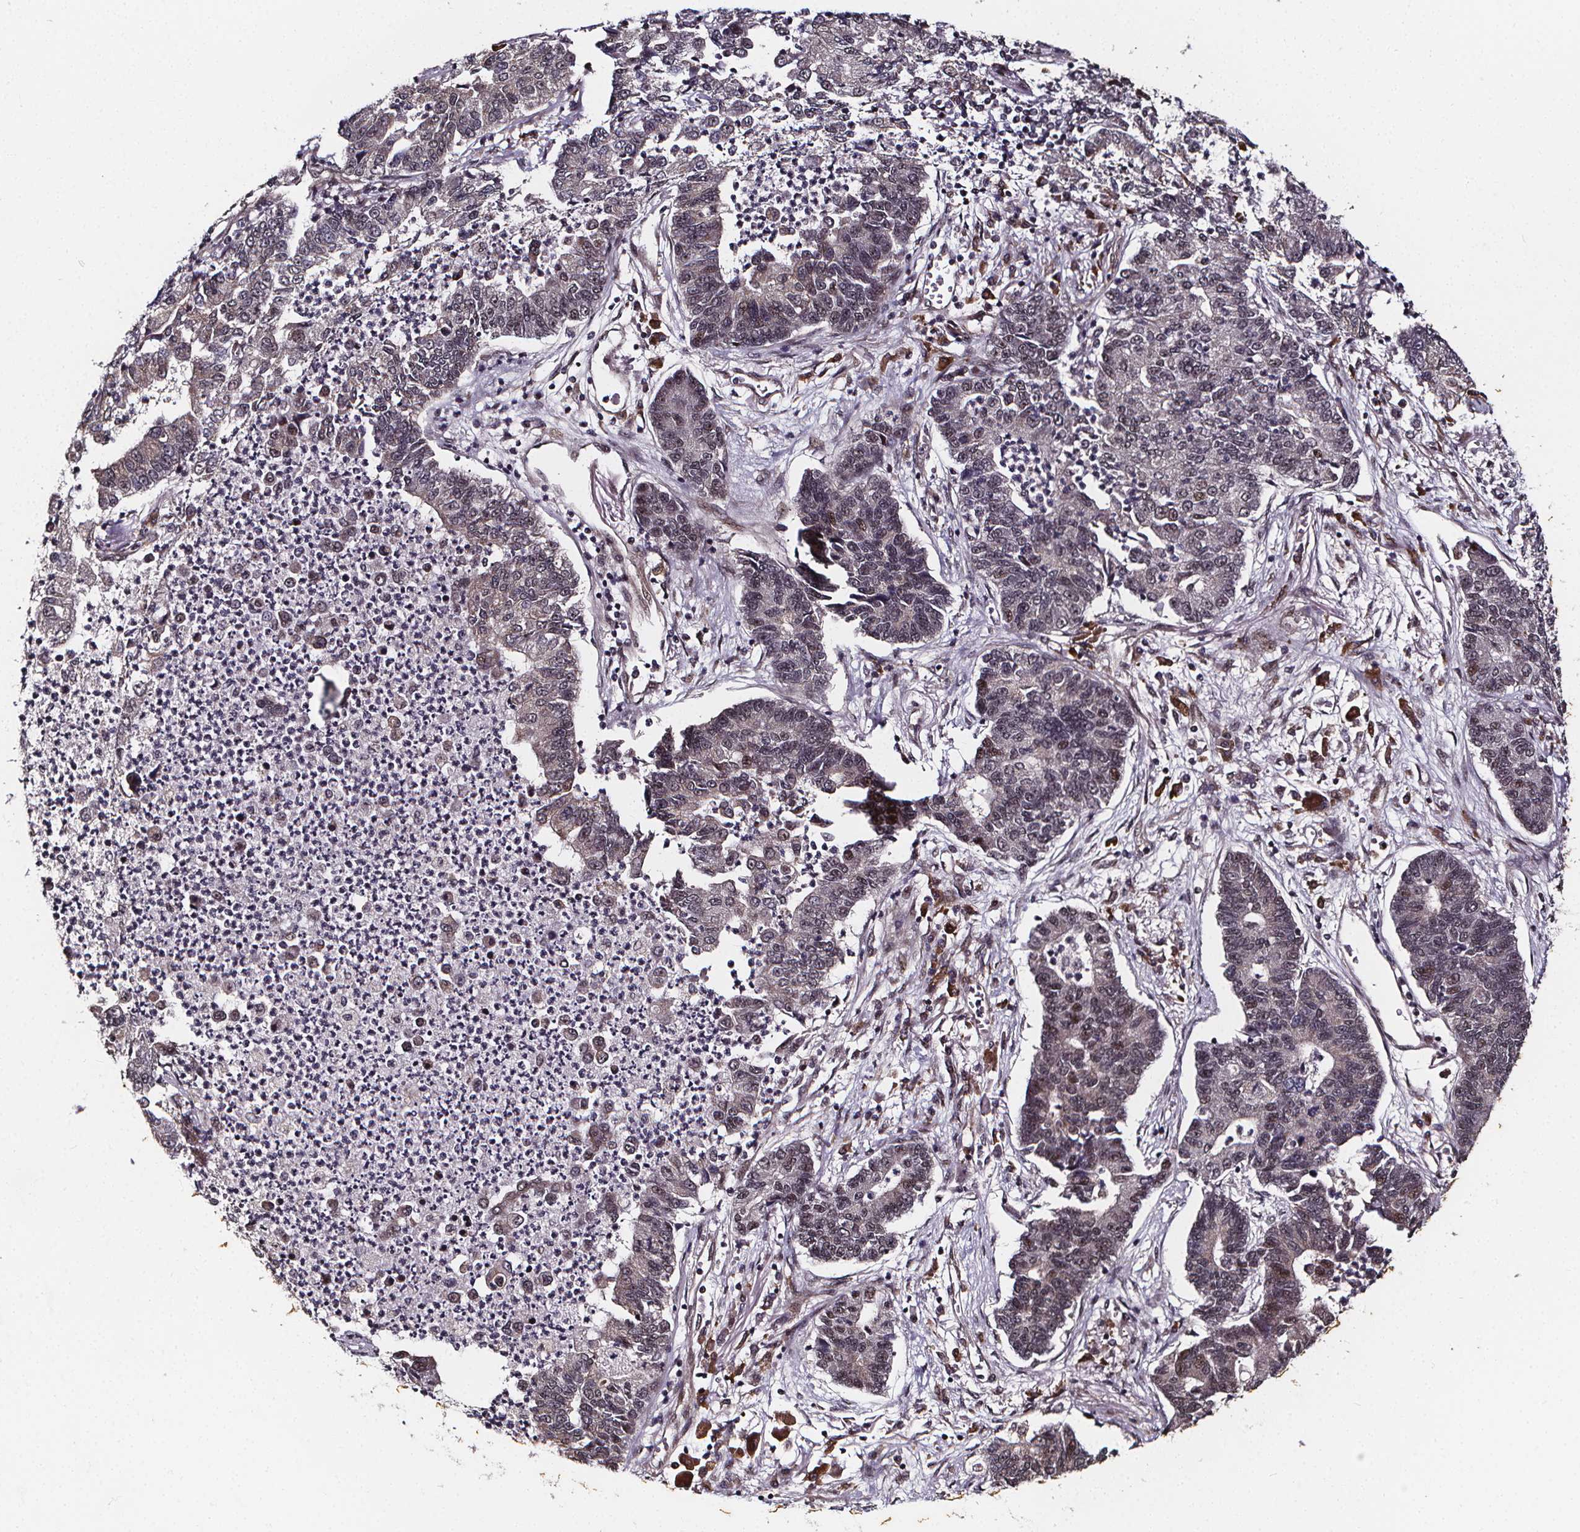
{"staining": {"intensity": "negative", "quantity": "none", "location": "none"}, "tissue": "lung cancer", "cell_type": "Tumor cells", "image_type": "cancer", "snomed": [{"axis": "morphology", "description": "Adenocarcinoma, NOS"}, {"axis": "topography", "description": "Lung"}], "caption": "IHC of lung cancer (adenocarcinoma) exhibits no expression in tumor cells.", "gene": "DDIT3", "patient": {"sex": "female", "age": 57}}